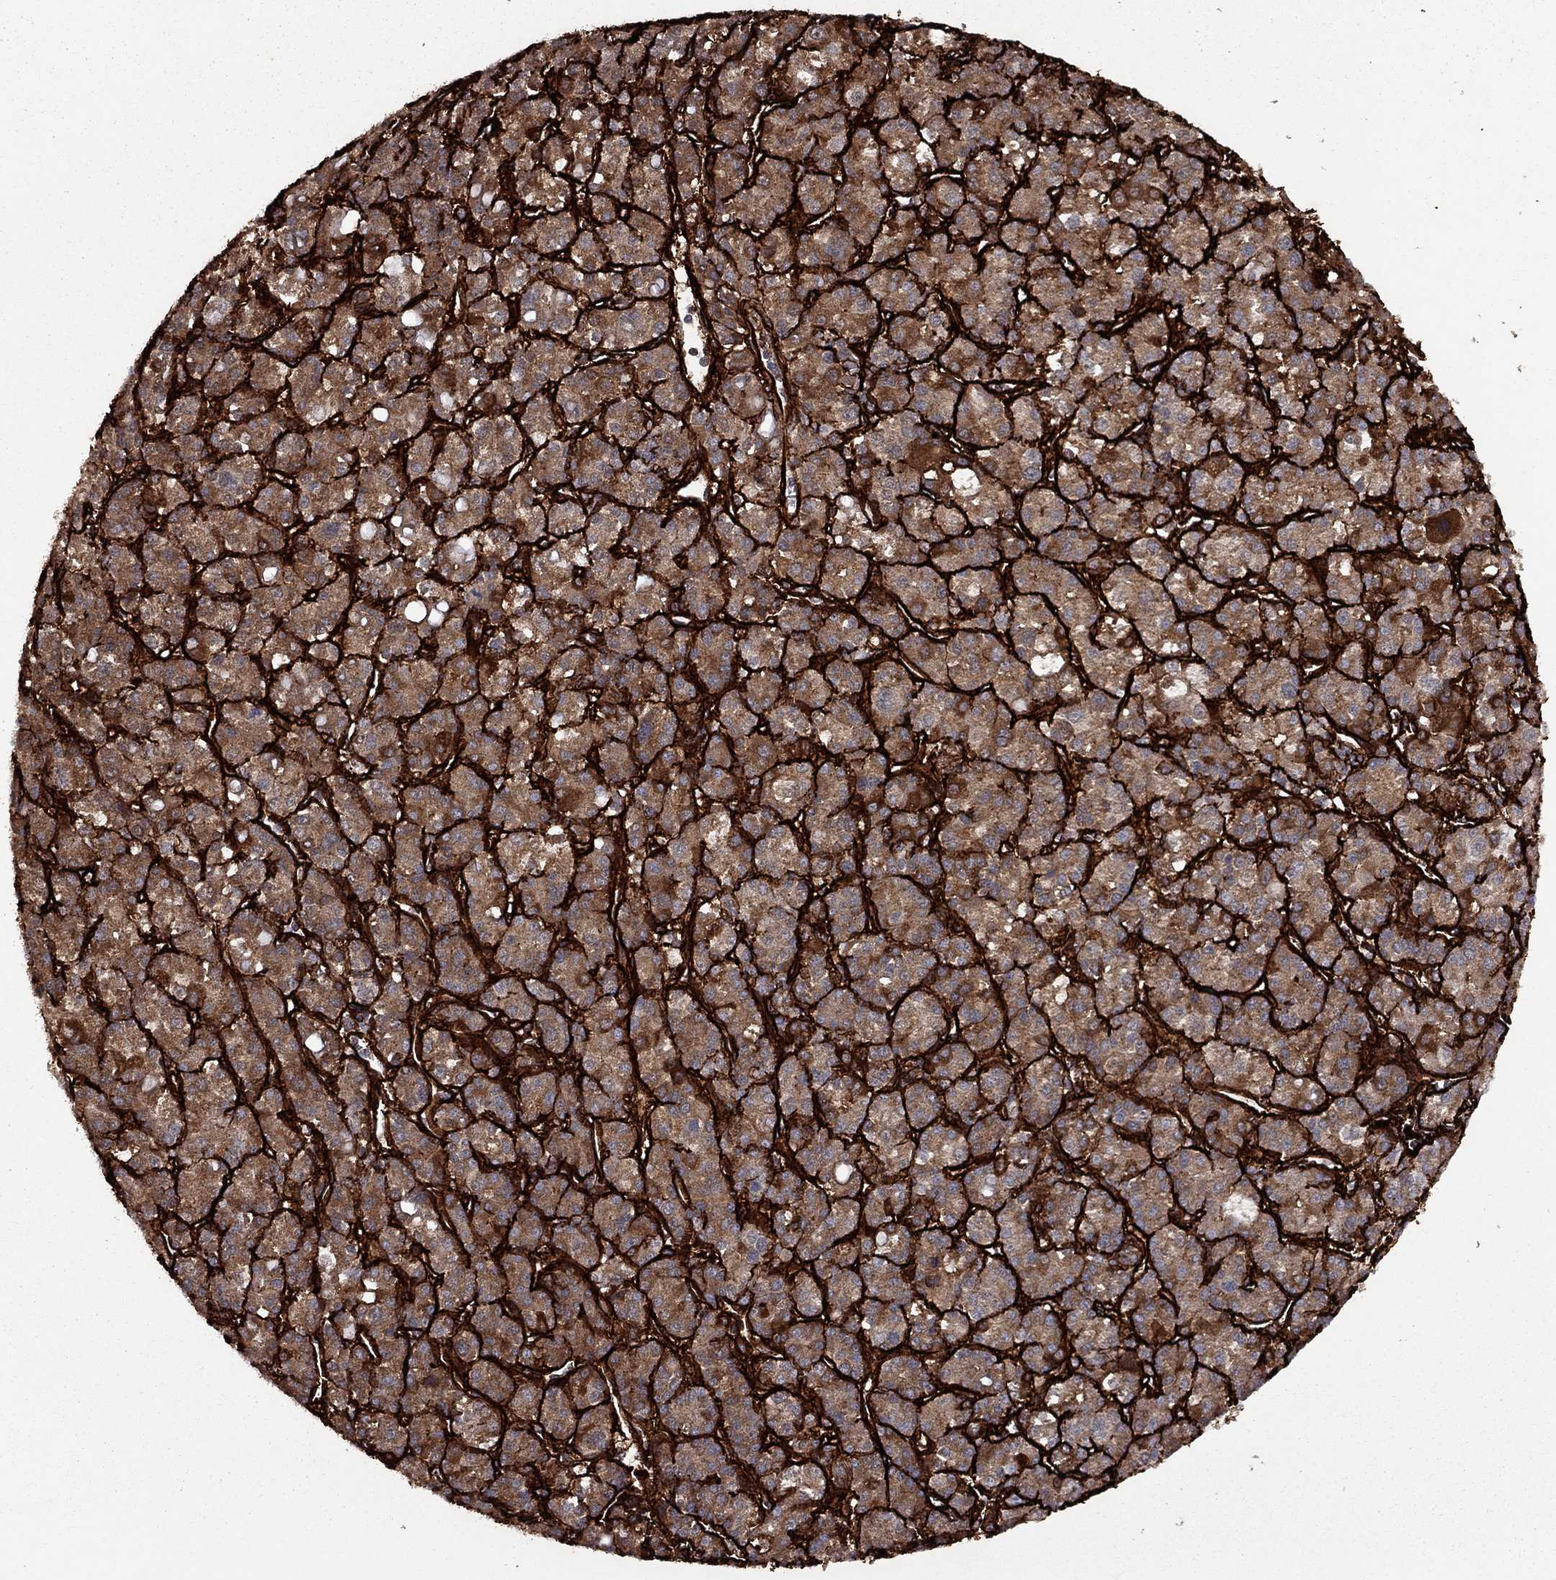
{"staining": {"intensity": "moderate", "quantity": ">75%", "location": "cytoplasmic/membranous"}, "tissue": "liver cancer", "cell_type": "Tumor cells", "image_type": "cancer", "snomed": [{"axis": "morphology", "description": "Carcinoma, Hepatocellular, NOS"}, {"axis": "topography", "description": "Liver"}], "caption": "An immunohistochemistry micrograph of neoplastic tissue is shown. Protein staining in brown labels moderate cytoplasmic/membranous positivity in liver cancer within tumor cells. (brown staining indicates protein expression, while blue staining denotes nuclei).", "gene": "COL18A1", "patient": {"sex": "female", "age": 60}}